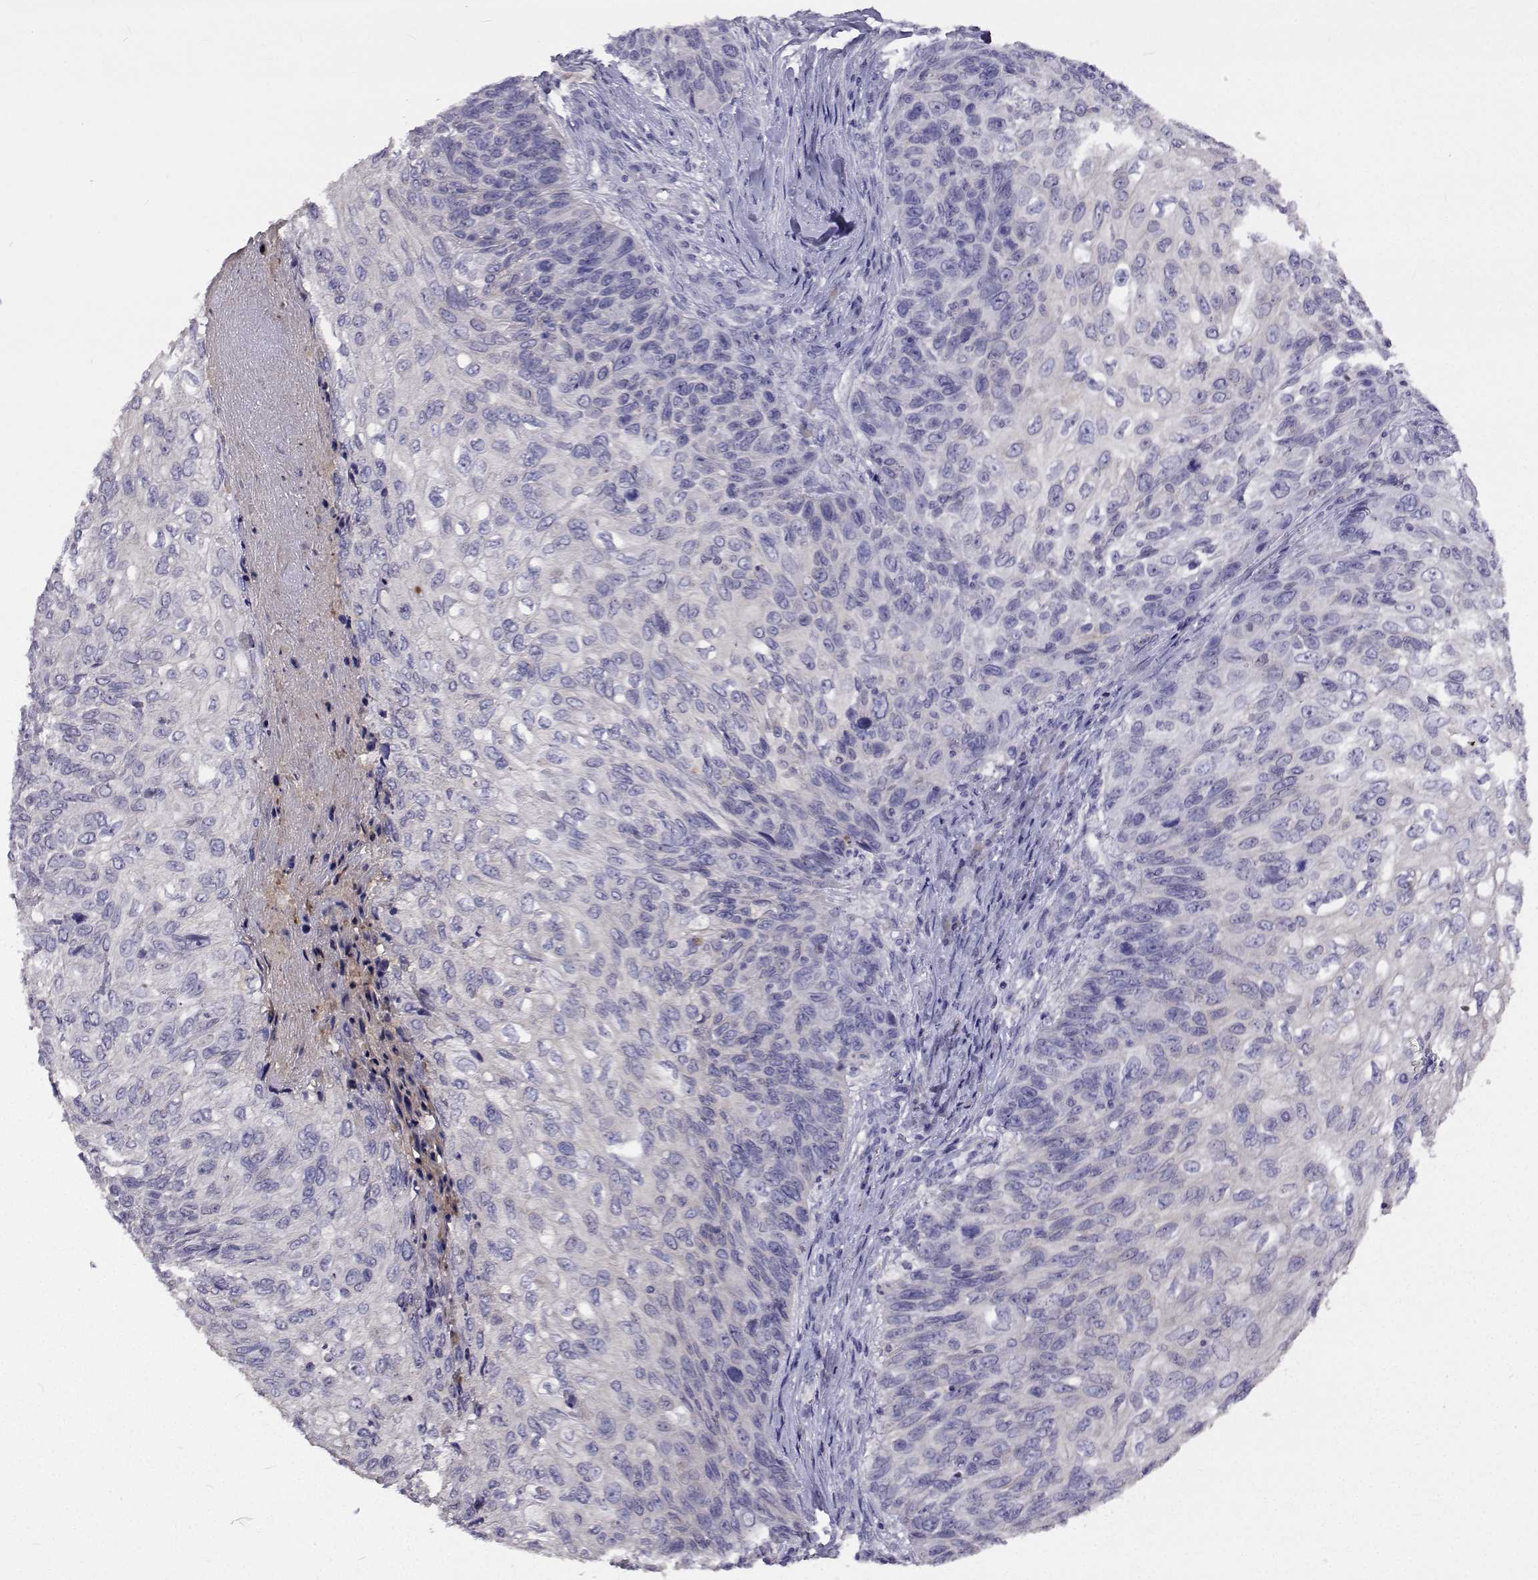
{"staining": {"intensity": "negative", "quantity": "none", "location": "none"}, "tissue": "skin cancer", "cell_type": "Tumor cells", "image_type": "cancer", "snomed": [{"axis": "morphology", "description": "Squamous cell carcinoma, NOS"}, {"axis": "topography", "description": "Skin"}], "caption": "Immunohistochemistry of squamous cell carcinoma (skin) displays no staining in tumor cells.", "gene": "CFAP44", "patient": {"sex": "male", "age": 92}}